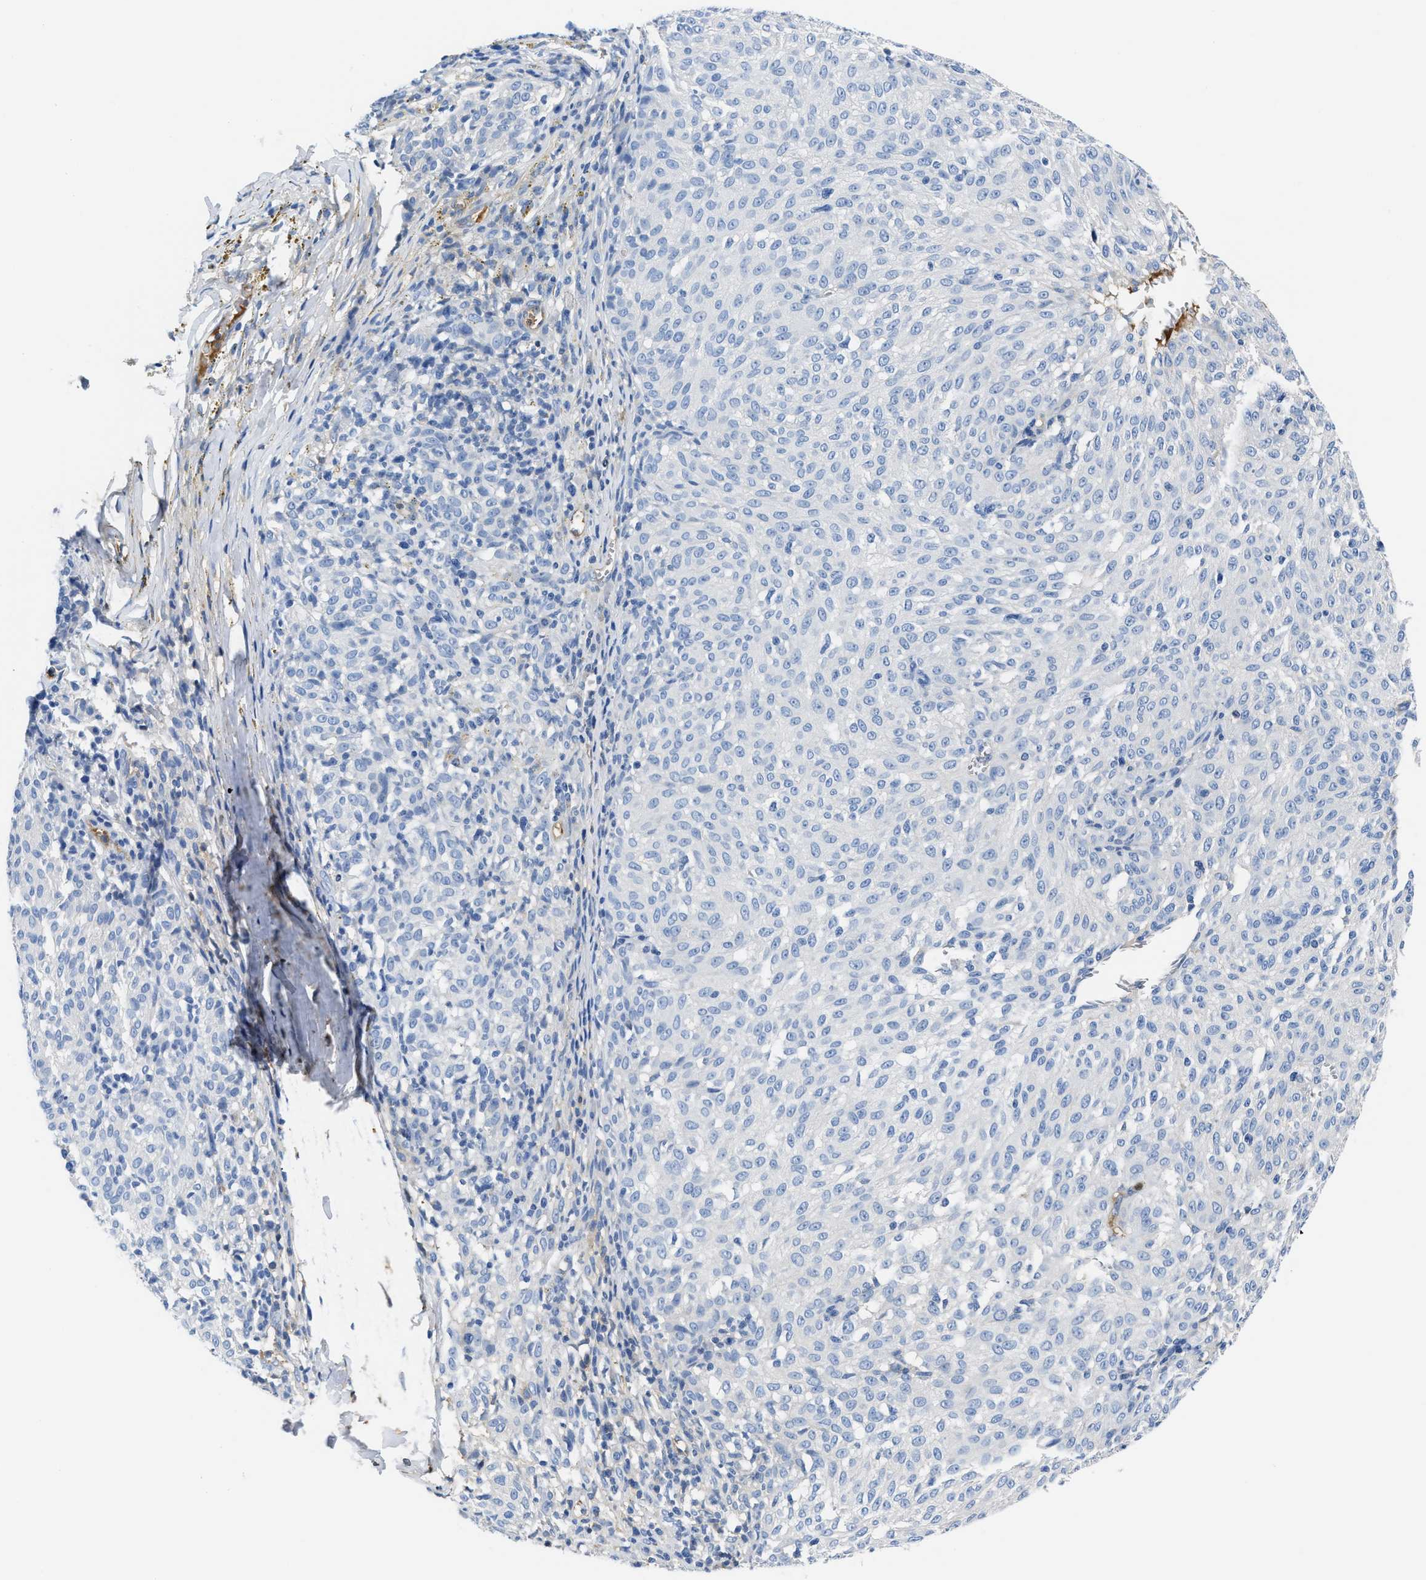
{"staining": {"intensity": "negative", "quantity": "none", "location": "none"}, "tissue": "melanoma", "cell_type": "Tumor cells", "image_type": "cancer", "snomed": [{"axis": "morphology", "description": "Malignant melanoma, NOS"}, {"axis": "topography", "description": "Skin"}], "caption": "IHC photomicrograph of human malignant melanoma stained for a protein (brown), which shows no positivity in tumor cells.", "gene": "GC", "patient": {"sex": "female", "age": 72}}